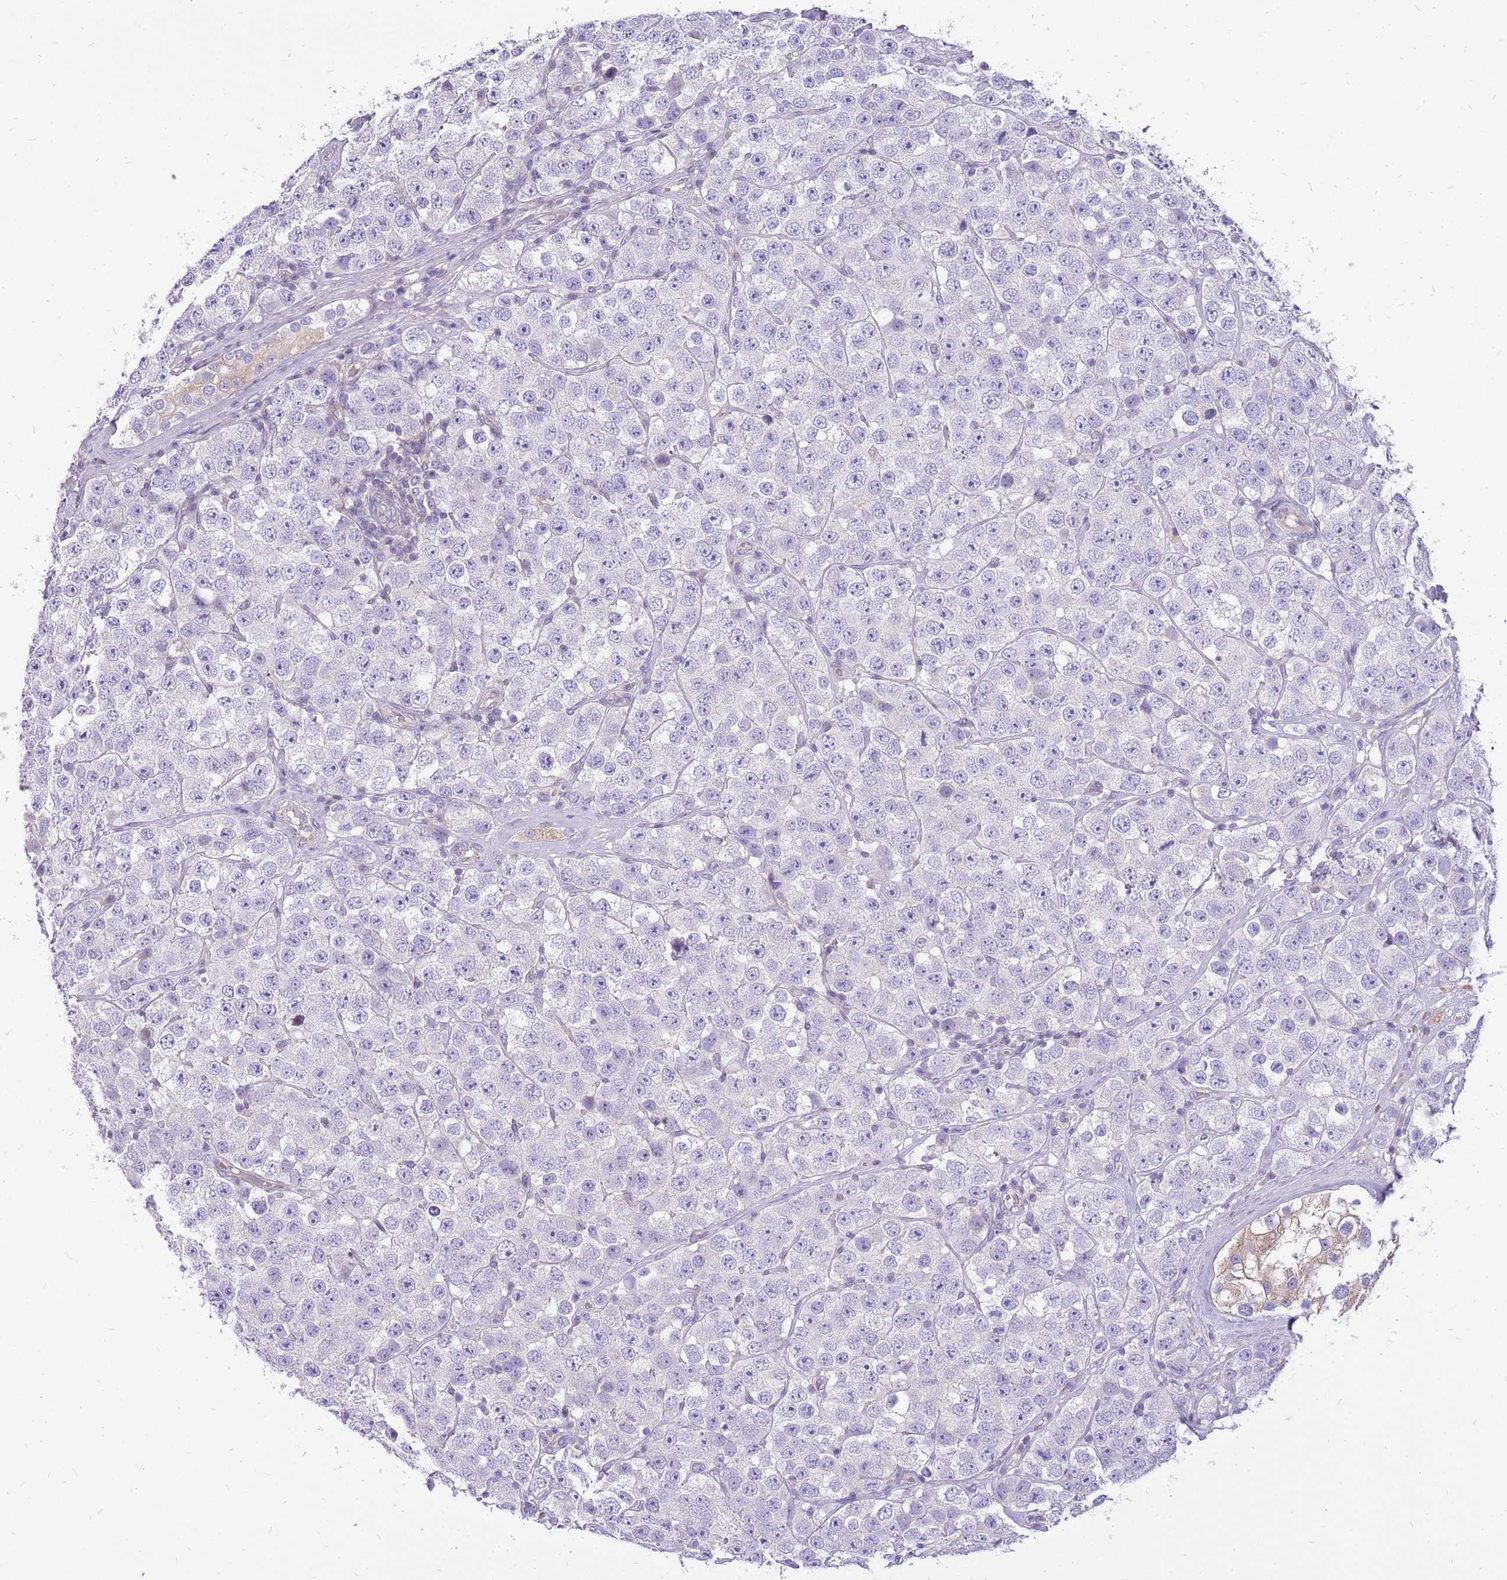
{"staining": {"intensity": "negative", "quantity": "none", "location": "none"}, "tissue": "testis cancer", "cell_type": "Tumor cells", "image_type": "cancer", "snomed": [{"axis": "morphology", "description": "Seminoma, NOS"}, {"axis": "topography", "description": "Testis"}], "caption": "This histopathology image is of seminoma (testis) stained with IHC to label a protein in brown with the nuclei are counter-stained blue. There is no positivity in tumor cells.", "gene": "WDR90", "patient": {"sex": "male", "age": 28}}